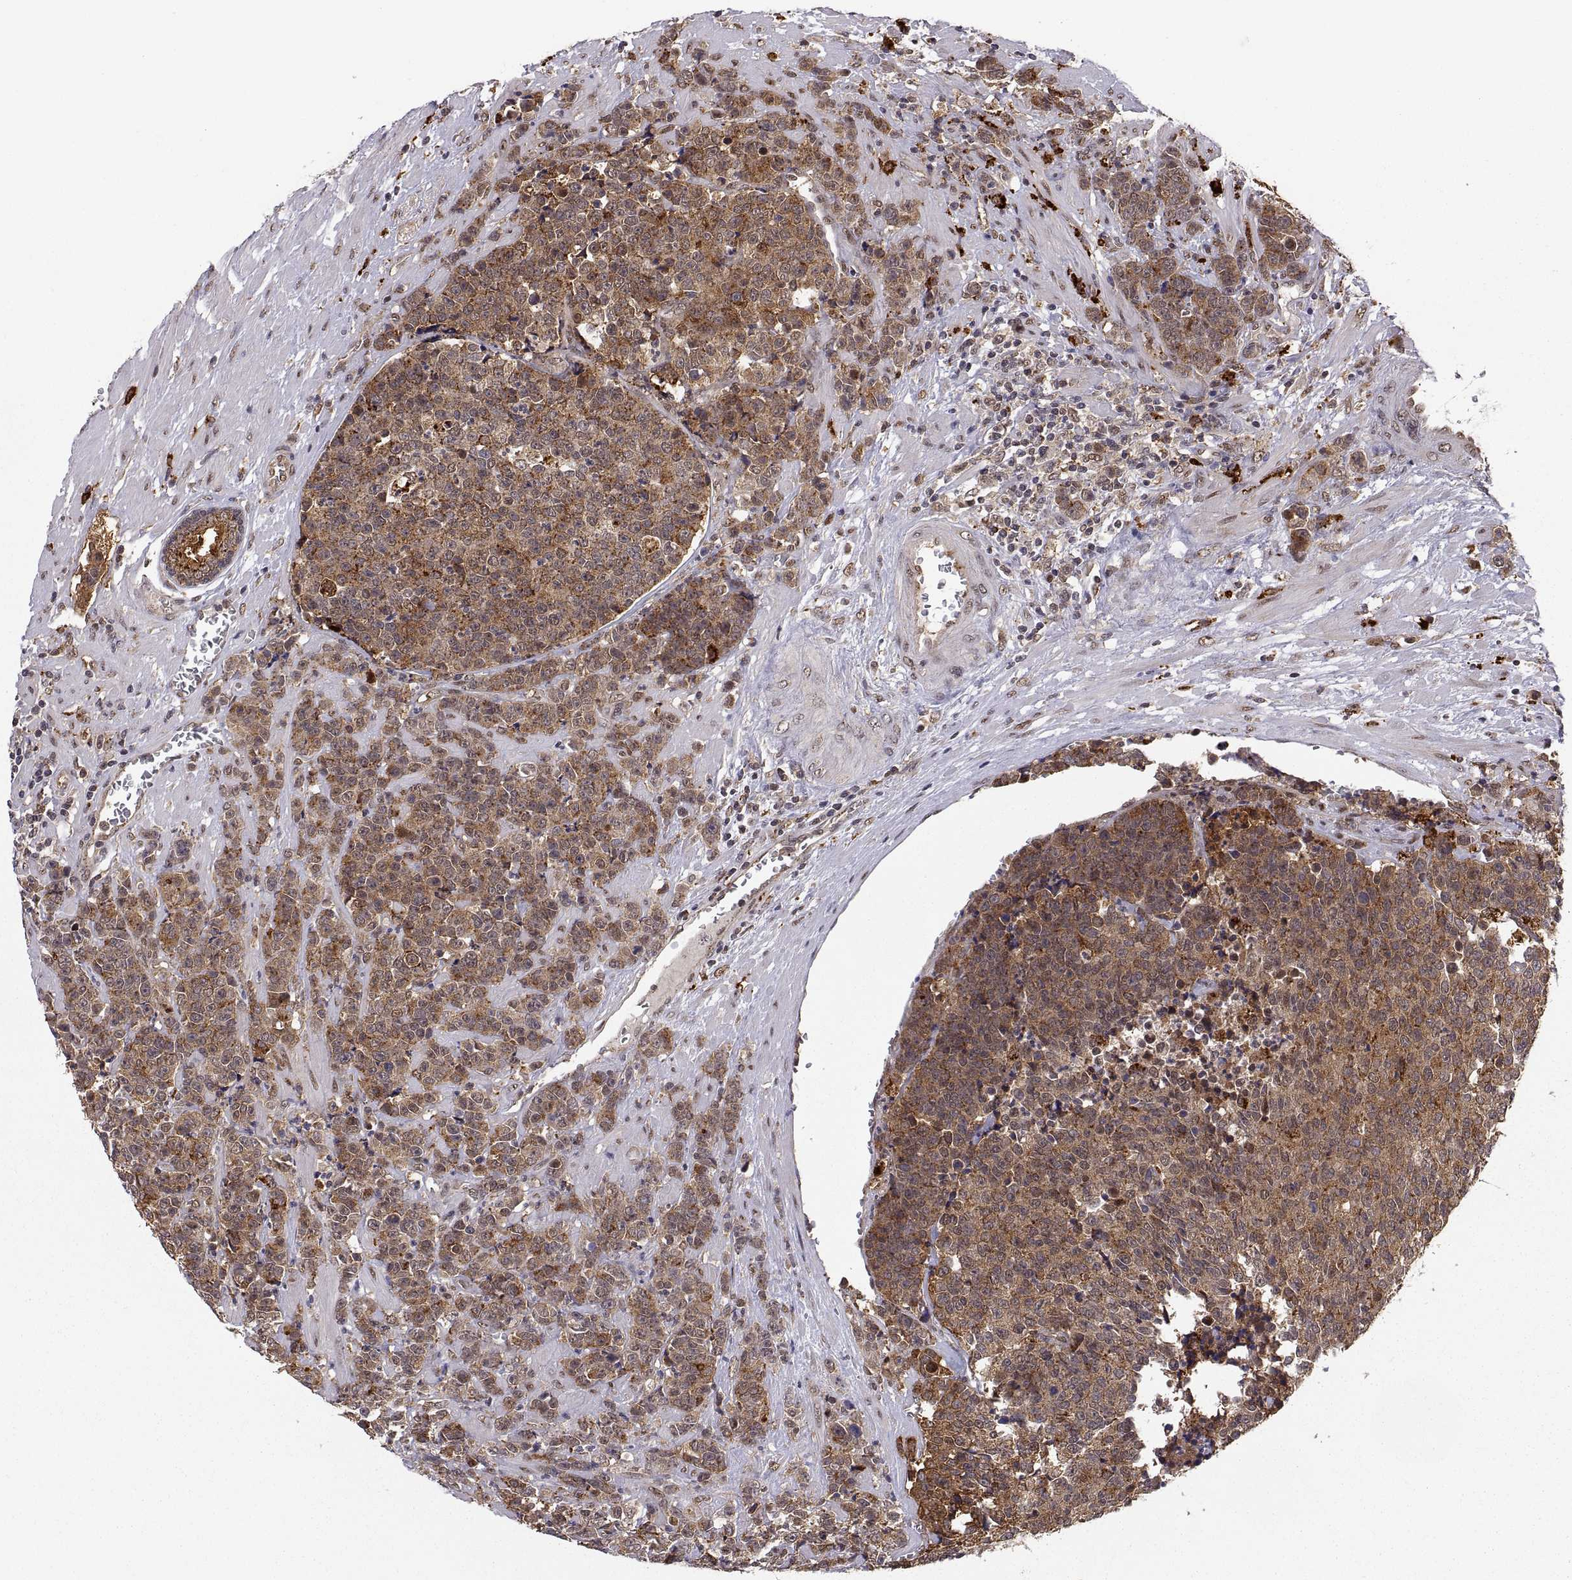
{"staining": {"intensity": "moderate", "quantity": ">75%", "location": "cytoplasmic/membranous"}, "tissue": "prostate cancer", "cell_type": "Tumor cells", "image_type": "cancer", "snomed": [{"axis": "morphology", "description": "Adenocarcinoma, NOS"}, {"axis": "topography", "description": "Prostate"}], "caption": "Adenocarcinoma (prostate) was stained to show a protein in brown. There is medium levels of moderate cytoplasmic/membranous expression in about >75% of tumor cells.", "gene": "PSMC2", "patient": {"sex": "male", "age": 67}}